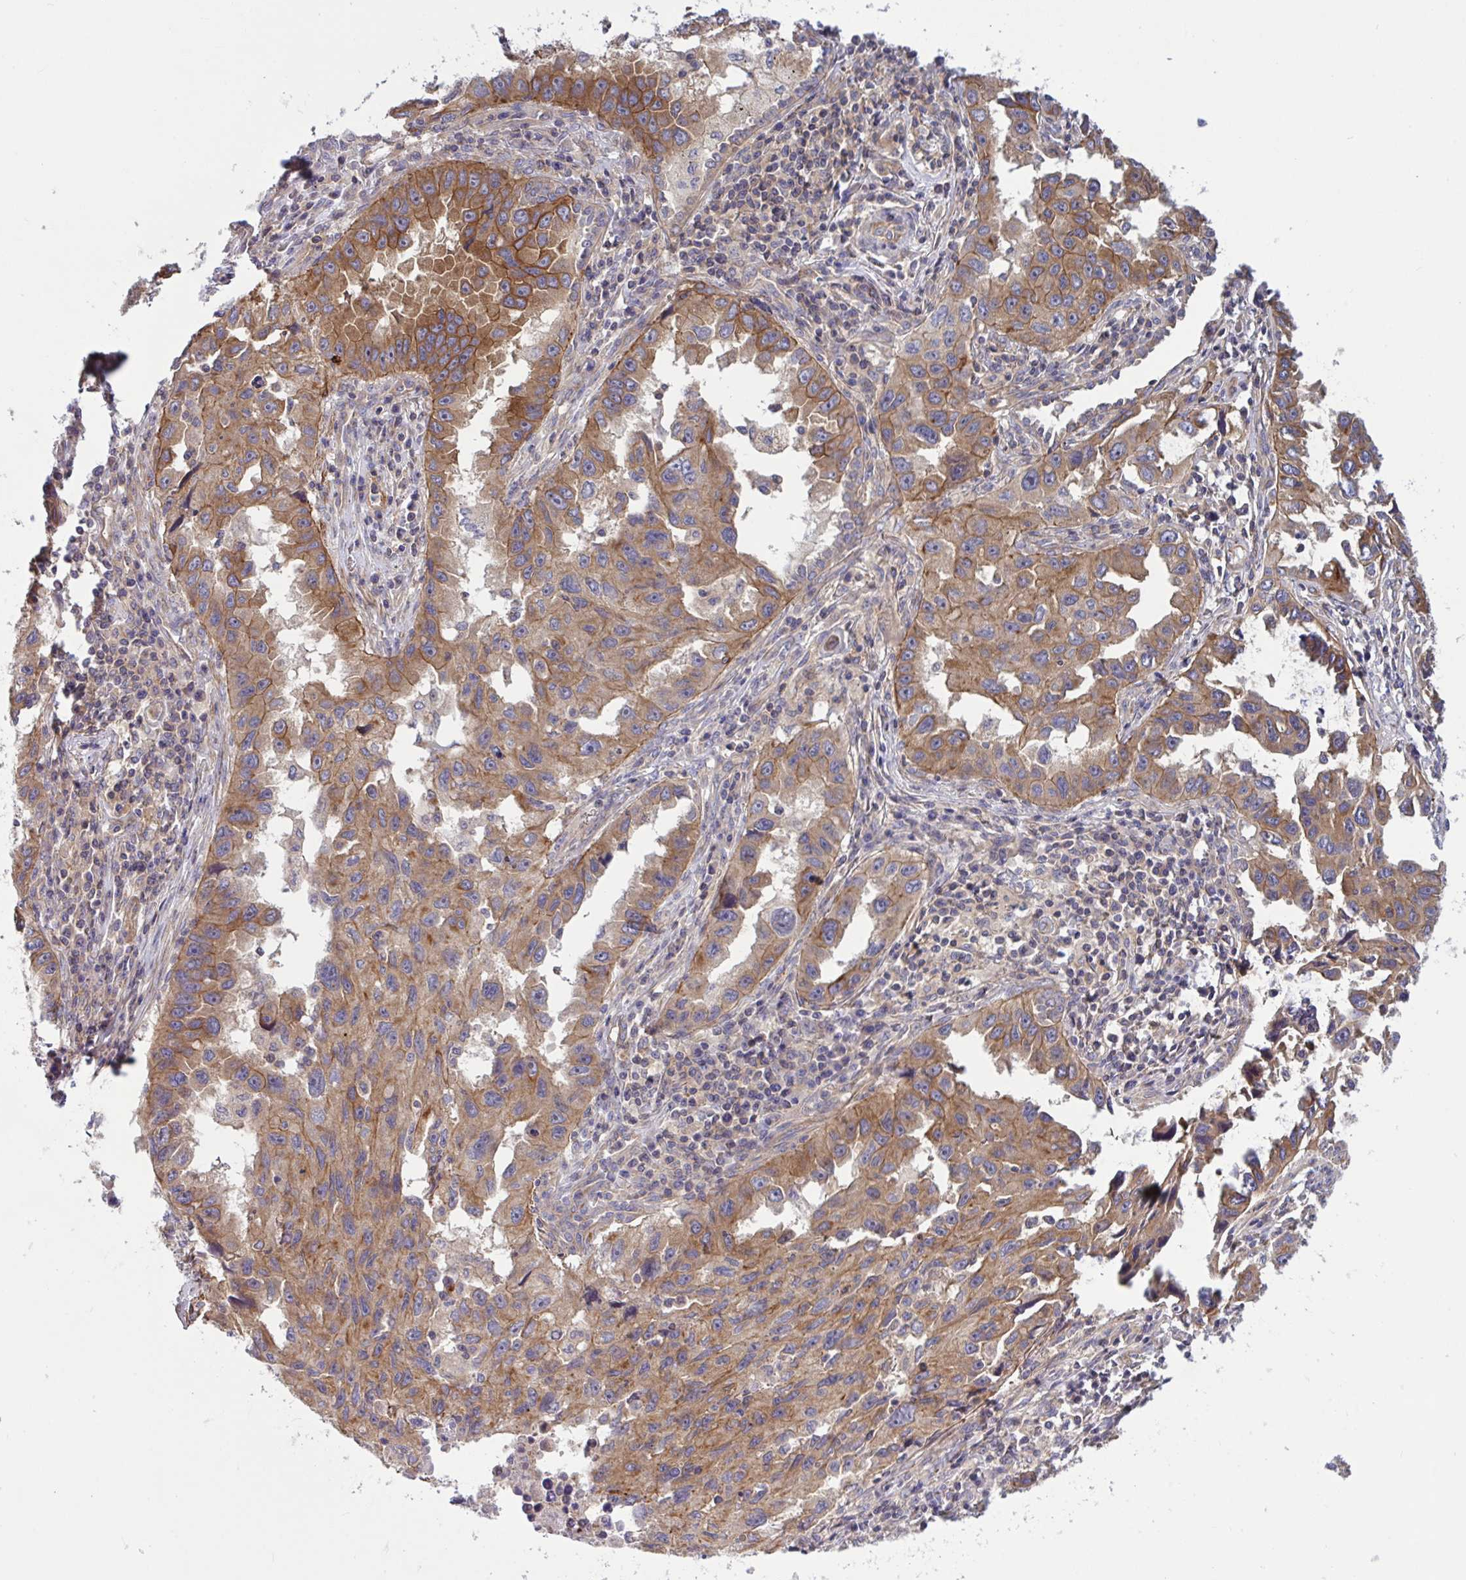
{"staining": {"intensity": "moderate", "quantity": ">75%", "location": "cytoplasmic/membranous"}, "tissue": "lung cancer", "cell_type": "Tumor cells", "image_type": "cancer", "snomed": [{"axis": "morphology", "description": "Adenocarcinoma, NOS"}, {"axis": "topography", "description": "Lung"}], "caption": "Lung cancer stained with DAB immunohistochemistry (IHC) demonstrates medium levels of moderate cytoplasmic/membranous staining in about >75% of tumor cells. (DAB (3,3'-diaminobenzidine) = brown stain, brightfield microscopy at high magnification).", "gene": "TANK", "patient": {"sex": "female", "age": 73}}